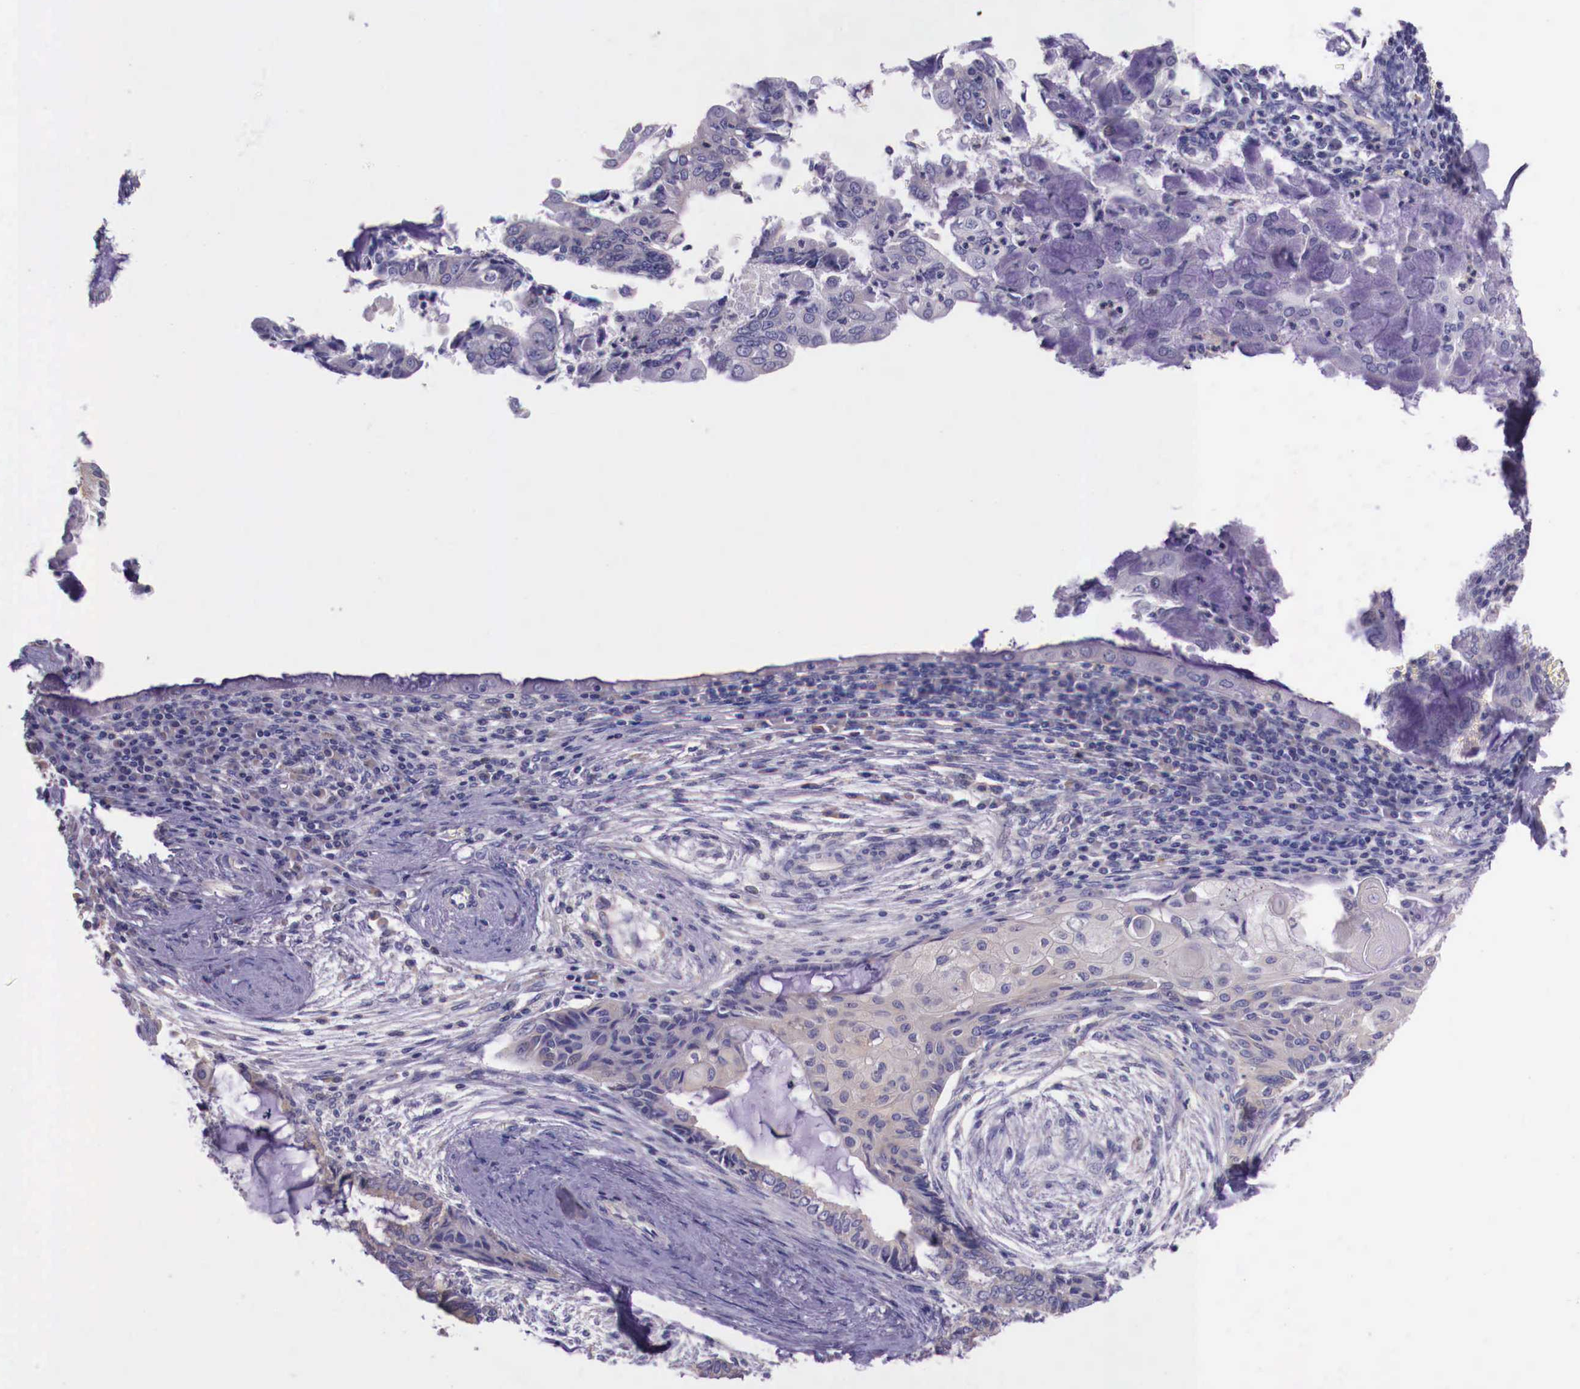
{"staining": {"intensity": "weak", "quantity": "<25%", "location": "cytoplasmic/membranous"}, "tissue": "endometrial cancer", "cell_type": "Tumor cells", "image_type": "cancer", "snomed": [{"axis": "morphology", "description": "Adenocarcinoma, NOS"}, {"axis": "topography", "description": "Endometrium"}], "caption": "High magnification brightfield microscopy of endometrial adenocarcinoma stained with DAB (brown) and counterstained with hematoxylin (blue): tumor cells show no significant expression. (Brightfield microscopy of DAB immunohistochemistry at high magnification).", "gene": "GRIPAP1", "patient": {"sex": "female", "age": 79}}